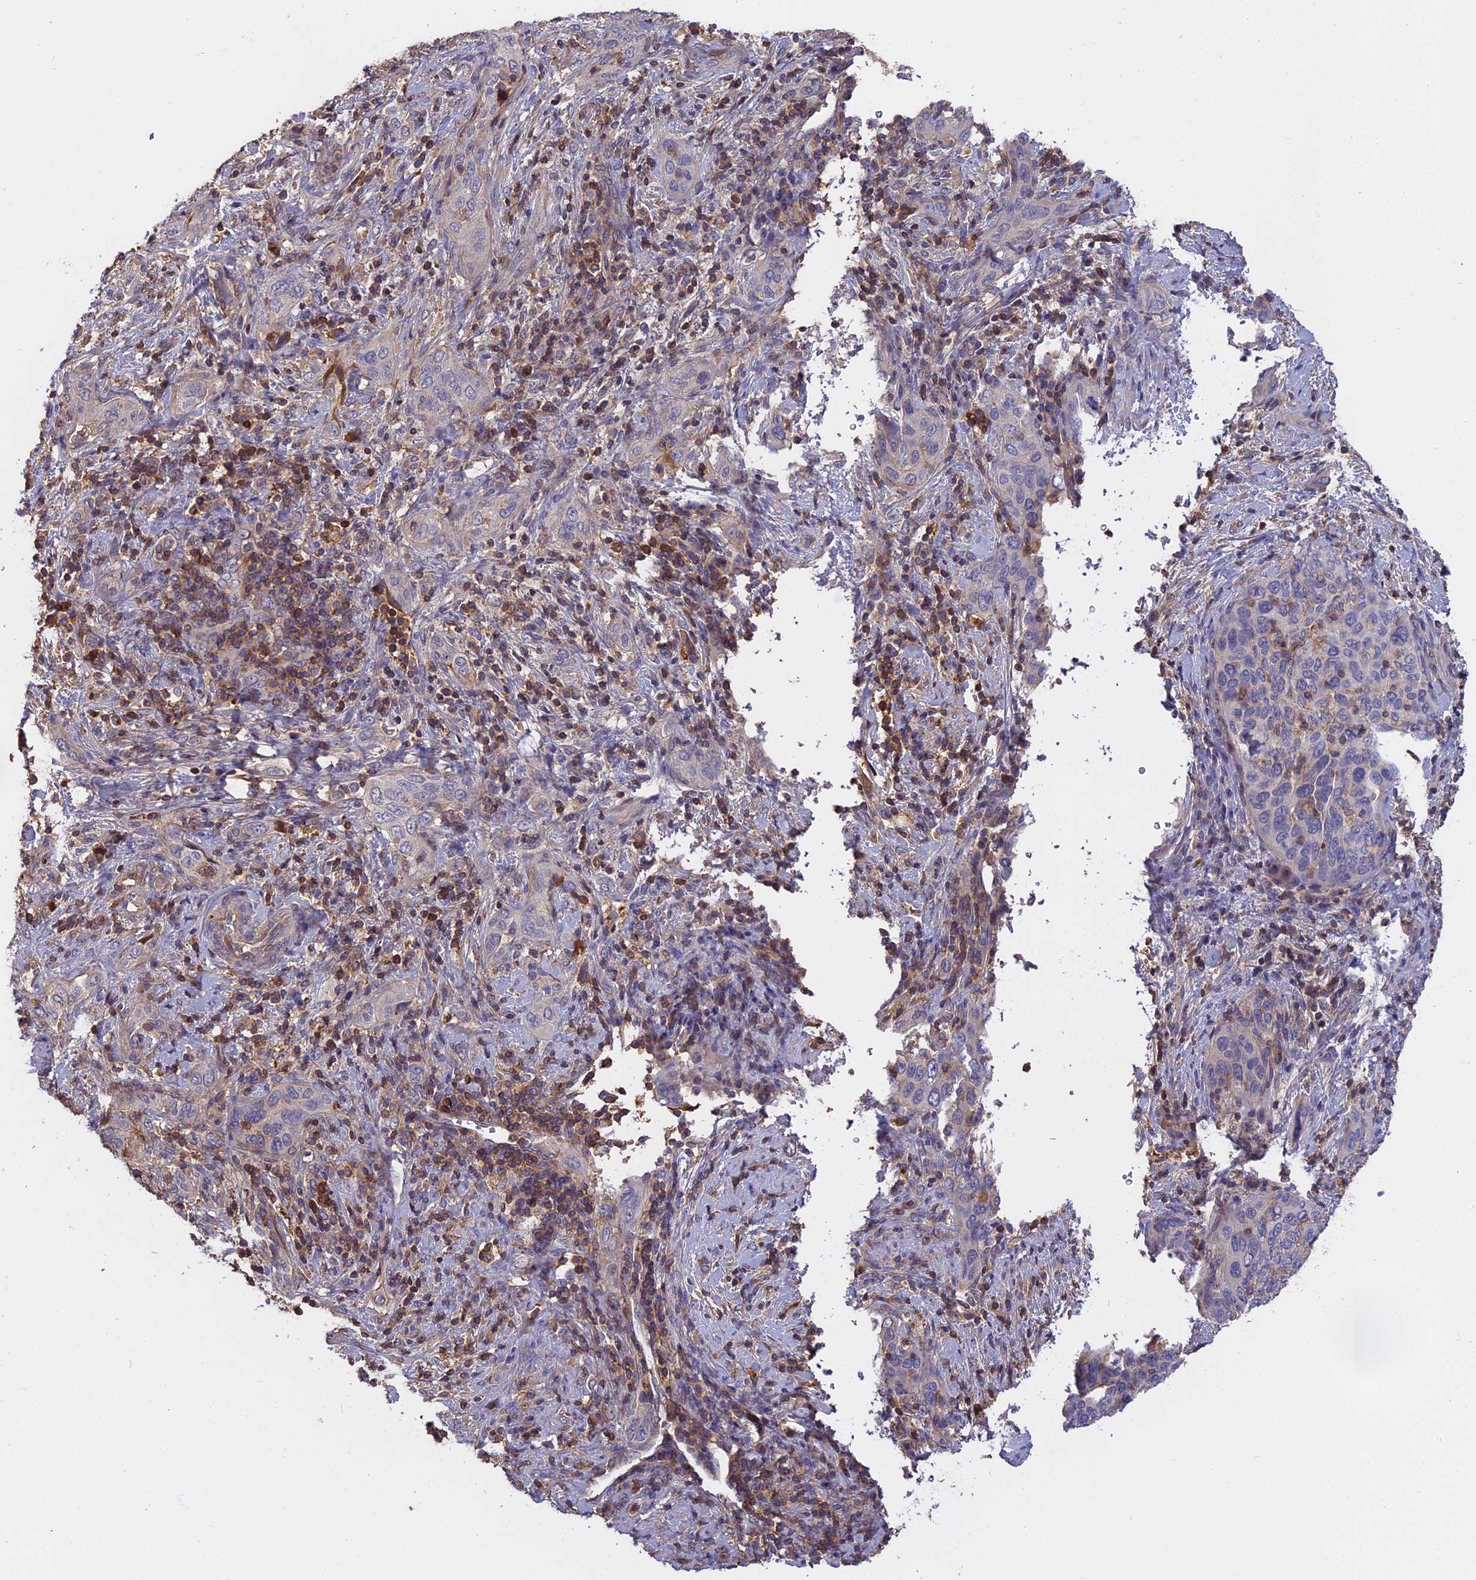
{"staining": {"intensity": "negative", "quantity": "none", "location": "none"}, "tissue": "cervical cancer", "cell_type": "Tumor cells", "image_type": "cancer", "snomed": [{"axis": "morphology", "description": "Squamous cell carcinoma, NOS"}, {"axis": "topography", "description": "Cervix"}], "caption": "IHC image of cervical squamous cell carcinoma stained for a protein (brown), which displays no positivity in tumor cells.", "gene": "CFAP119", "patient": {"sex": "female", "age": 60}}